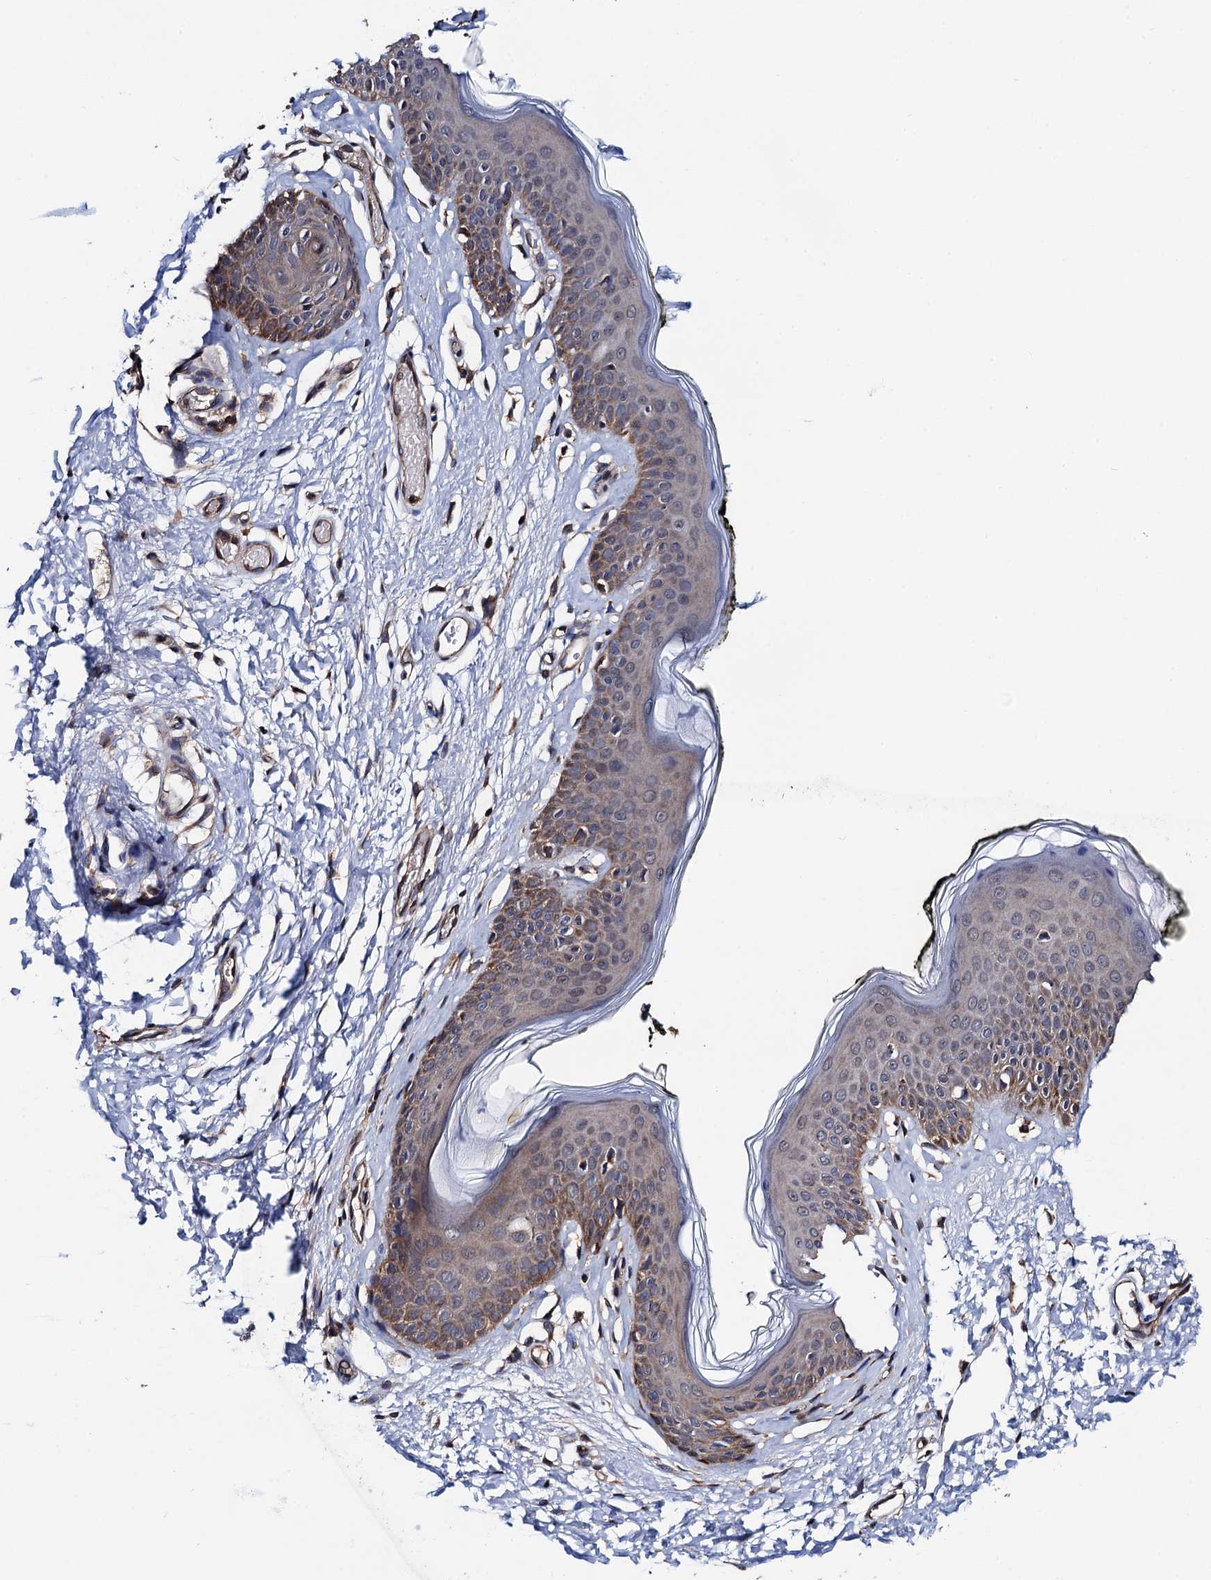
{"staining": {"intensity": "moderate", "quantity": ">75%", "location": "cytoplasmic/membranous"}, "tissue": "skin", "cell_type": "Epidermal cells", "image_type": "normal", "snomed": [{"axis": "morphology", "description": "Normal tissue, NOS"}, {"axis": "morphology", "description": "Inflammation, NOS"}, {"axis": "topography", "description": "Vulva"}], "caption": "IHC histopathology image of unremarkable skin: skin stained using immunohistochemistry (IHC) shows medium levels of moderate protein expression localized specifically in the cytoplasmic/membranous of epidermal cells, appearing as a cytoplasmic/membranous brown color.", "gene": "PTCD3", "patient": {"sex": "female", "age": 84}}